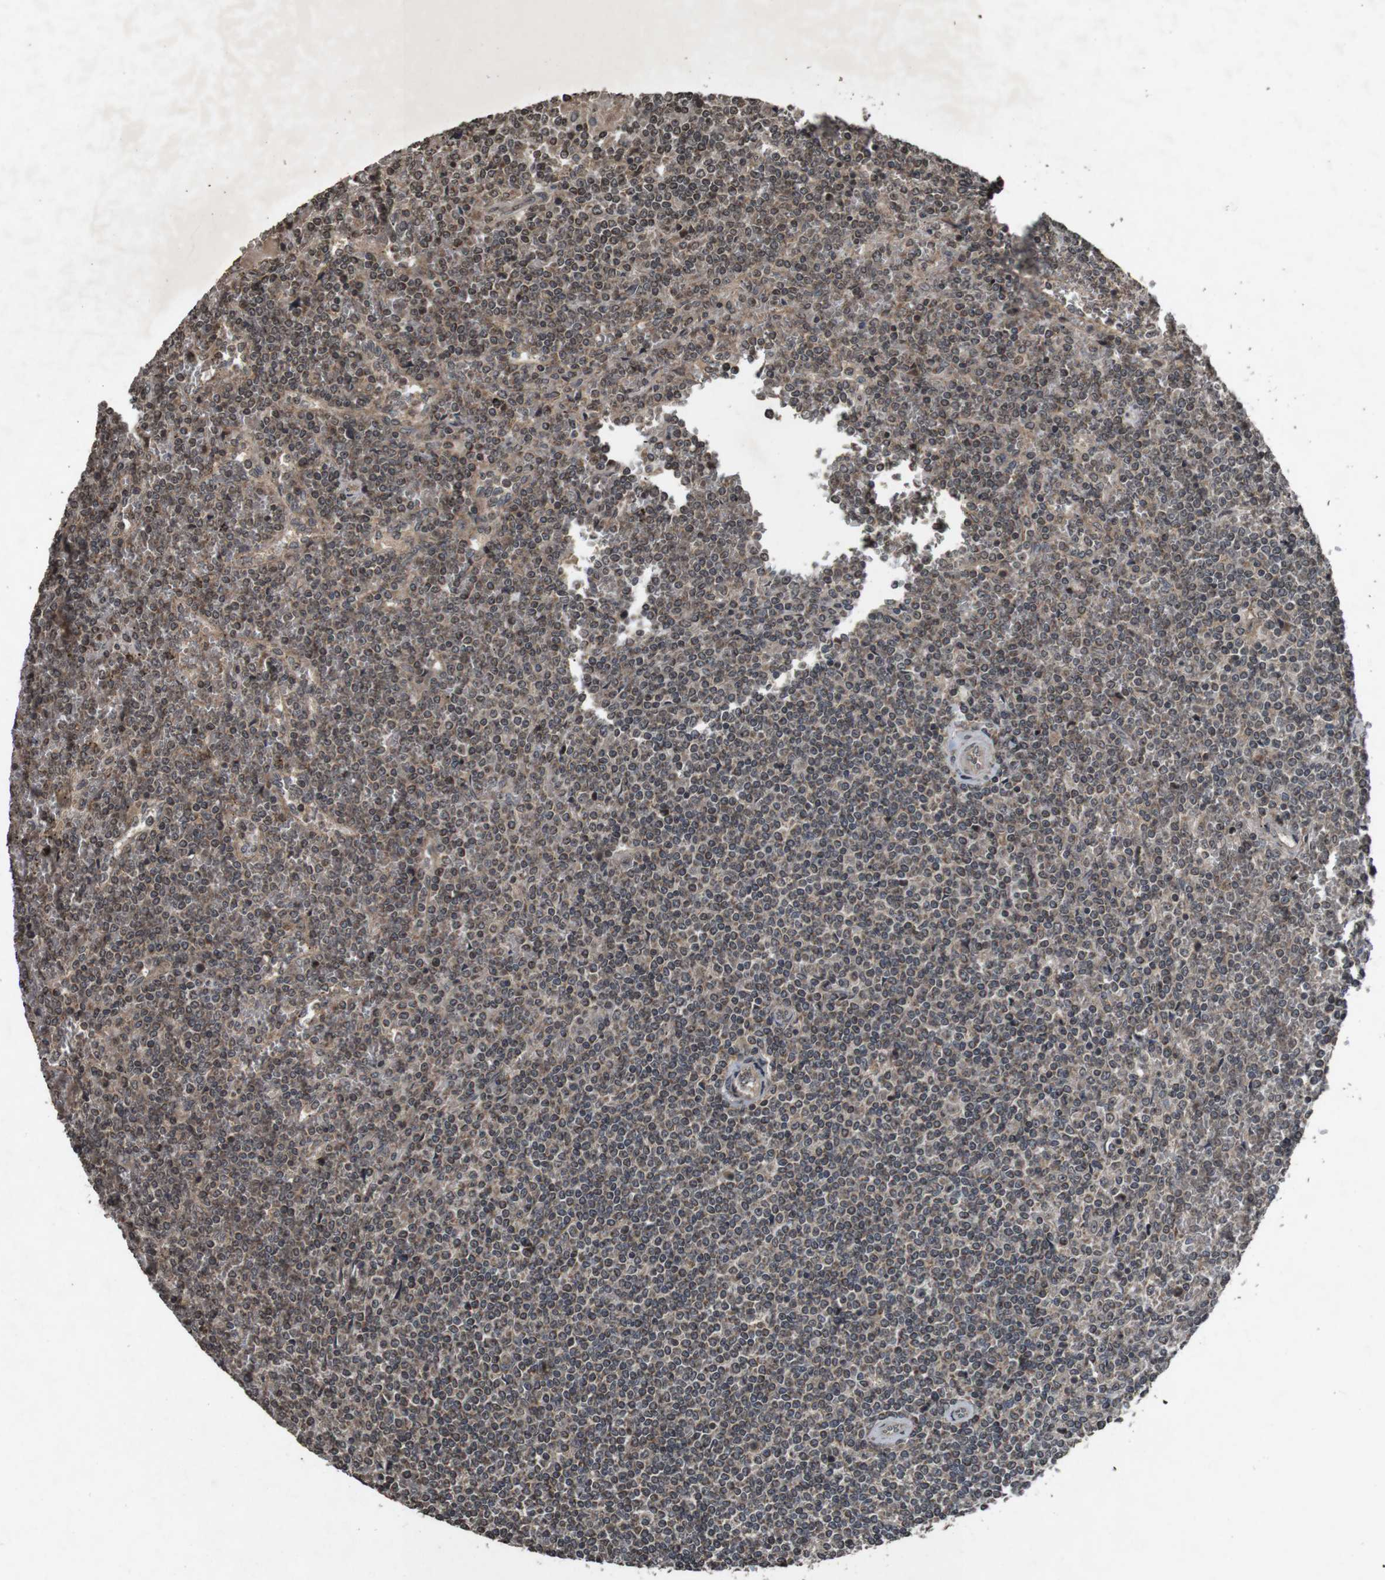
{"staining": {"intensity": "weak", "quantity": "<25%", "location": "cytoplasmic/membranous,nuclear"}, "tissue": "lymphoma", "cell_type": "Tumor cells", "image_type": "cancer", "snomed": [{"axis": "morphology", "description": "Malignant lymphoma, non-Hodgkin's type, Low grade"}, {"axis": "topography", "description": "Spleen"}], "caption": "IHC of human lymphoma shows no staining in tumor cells.", "gene": "SORL1", "patient": {"sex": "female", "age": 19}}